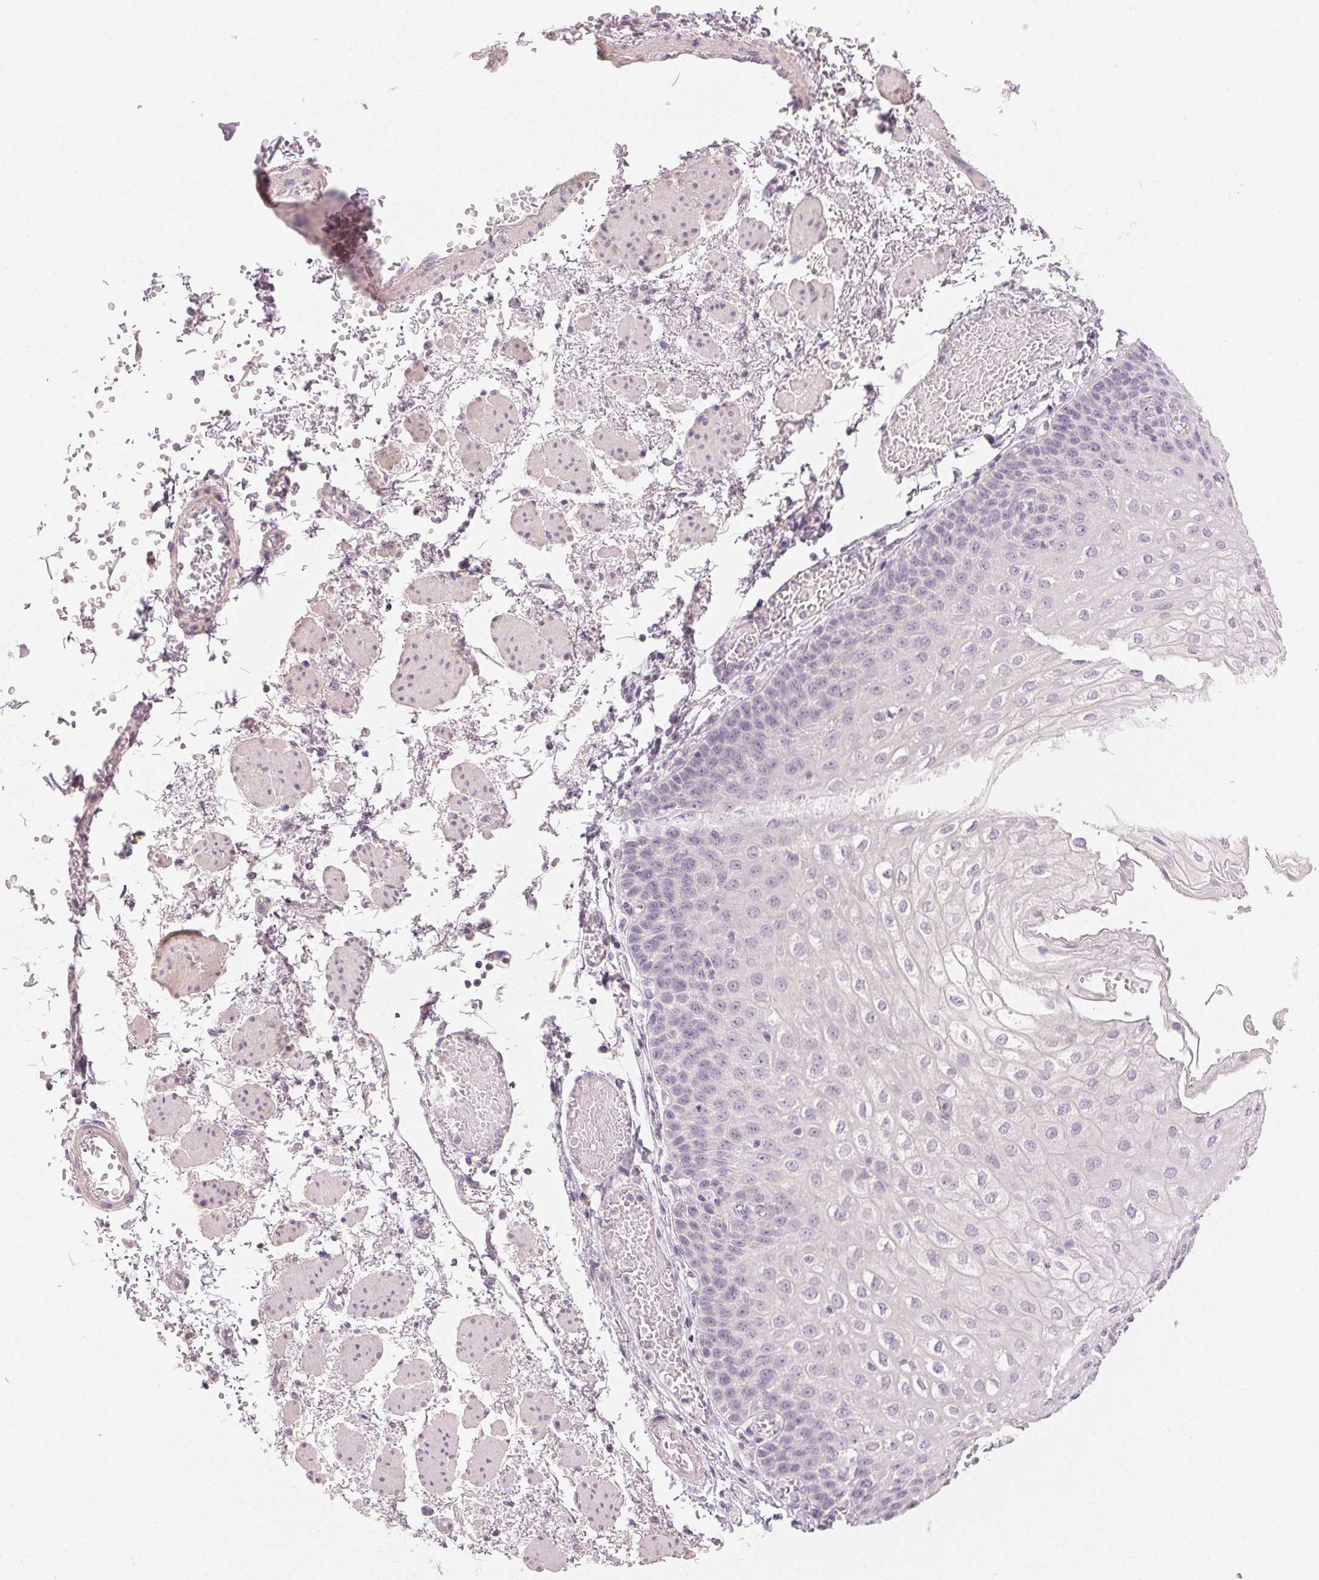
{"staining": {"intensity": "negative", "quantity": "none", "location": "none"}, "tissue": "esophagus", "cell_type": "Squamous epithelial cells", "image_type": "normal", "snomed": [{"axis": "morphology", "description": "Normal tissue, NOS"}, {"axis": "morphology", "description": "Adenocarcinoma, NOS"}, {"axis": "topography", "description": "Esophagus"}], "caption": "Immunohistochemistry (IHC) histopathology image of normal human esophagus stained for a protein (brown), which exhibits no positivity in squamous epithelial cells. (Brightfield microscopy of DAB (3,3'-diaminobenzidine) IHC at high magnification).", "gene": "LVRN", "patient": {"sex": "male", "age": 81}}